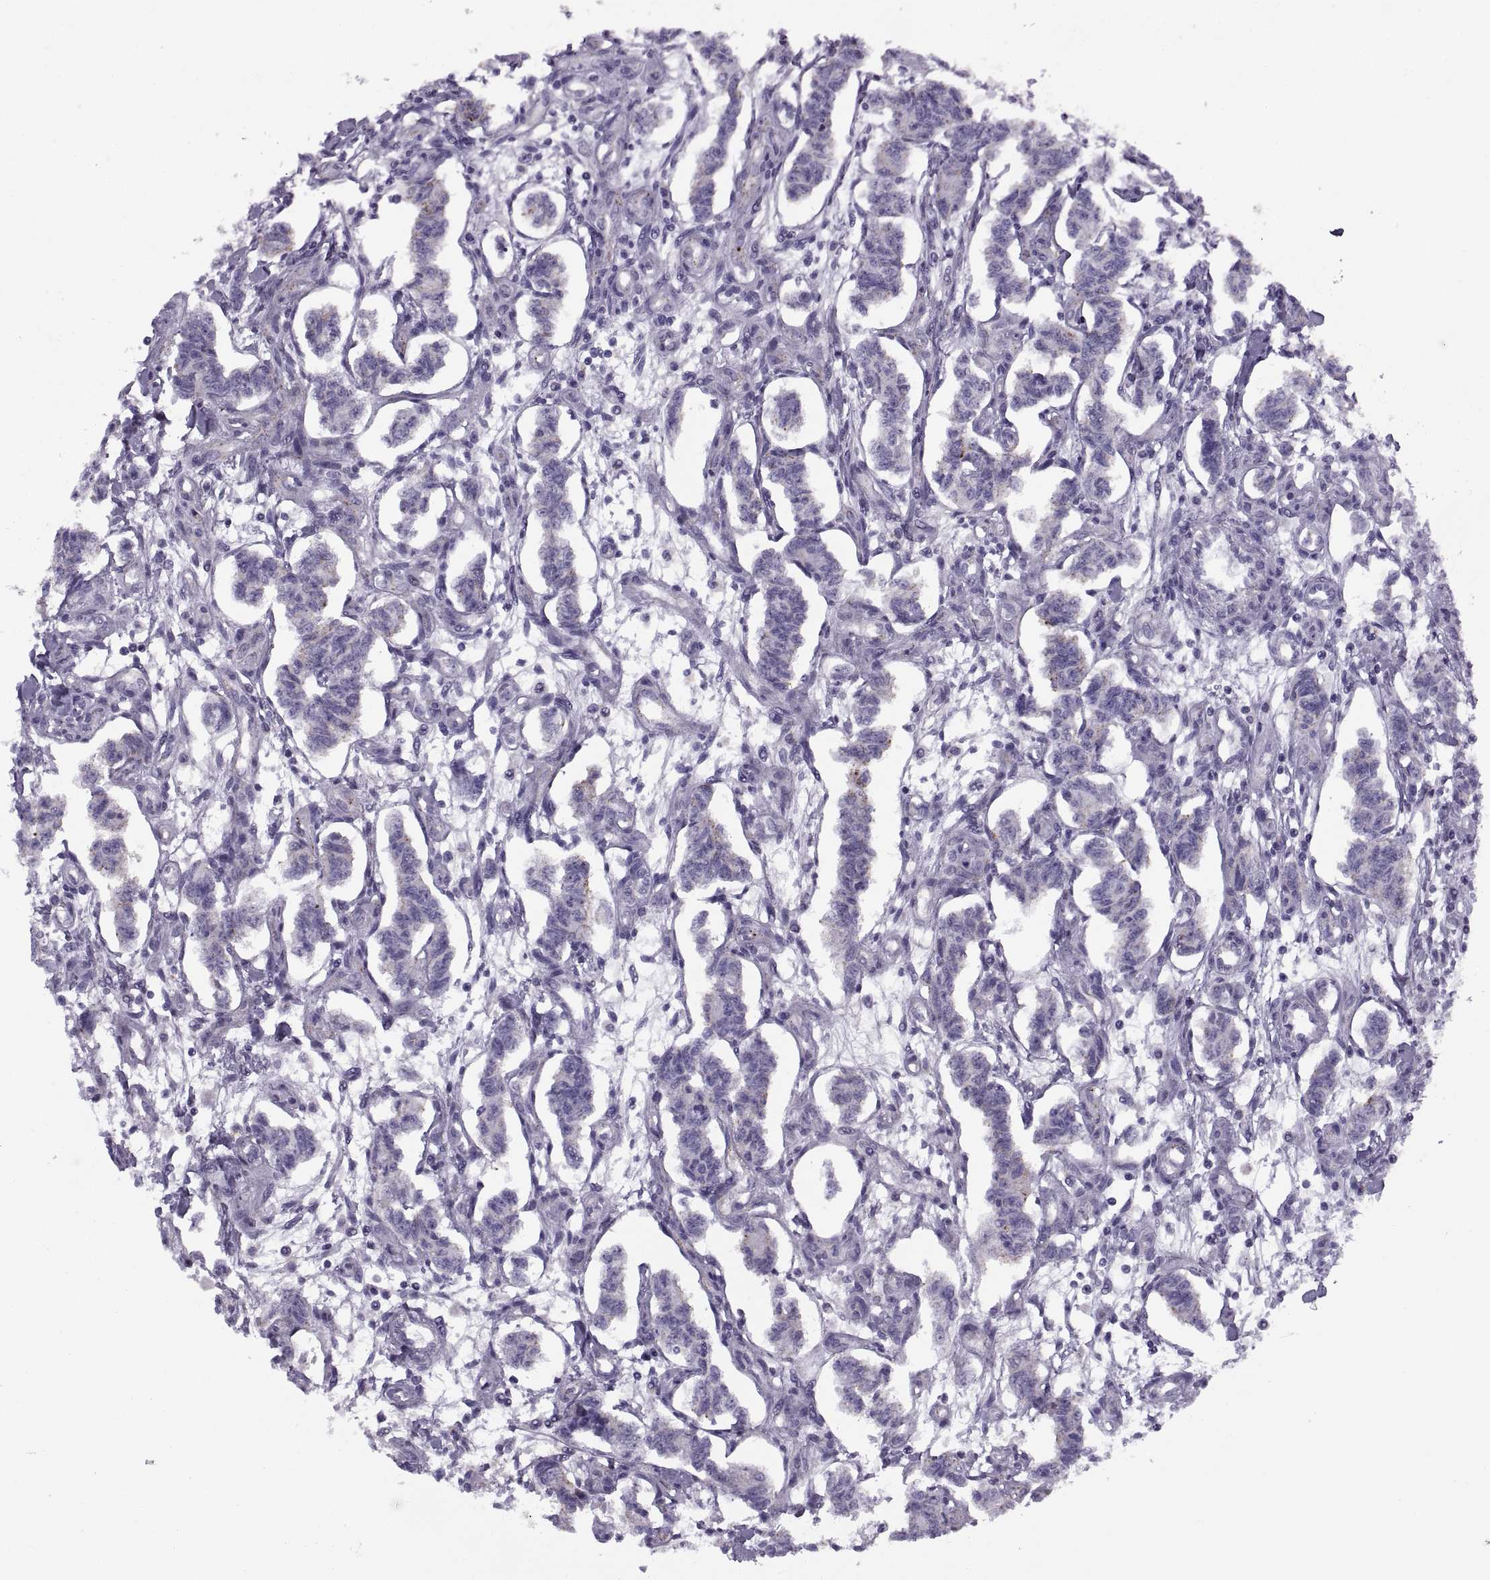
{"staining": {"intensity": "negative", "quantity": "none", "location": "none"}, "tissue": "carcinoid", "cell_type": "Tumor cells", "image_type": "cancer", "snomed": [{"axis": "morphology", "description": "Carcinoid, malignant, NOS"}, {"axis": "topography", "description": "Kidney"}], "caption": "There is no significant expression in tumor cells of carcinoid (malignant). (Stains: DAB immunohistochemistry (IHC) with hematoxylin counter stain, Microscopy: brightfield microscopy at high magnification).", "gene": "CALCR", "patient": {"sex": "female", "age": 41}}